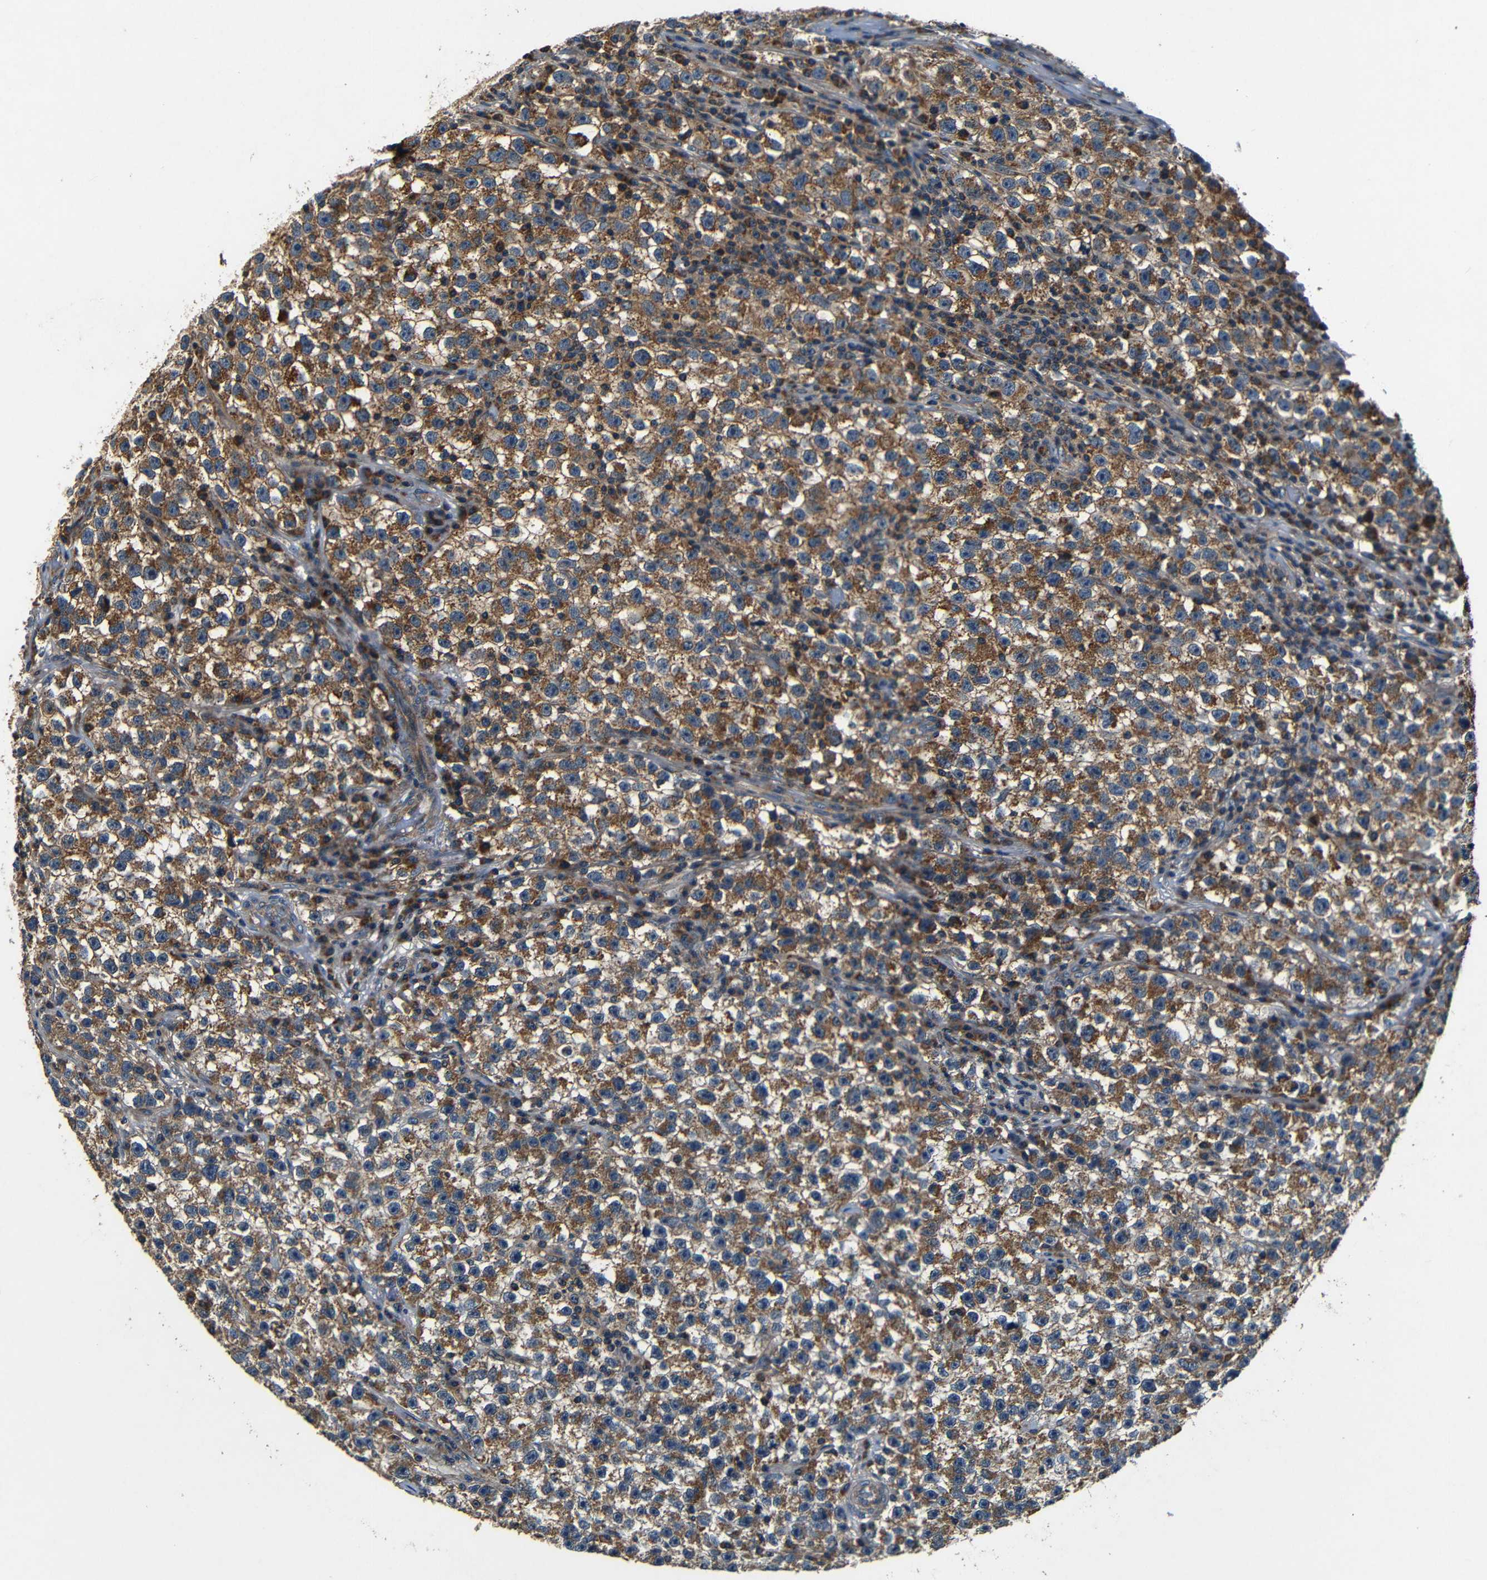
{"staining": {"intensity": "moderate", "quantity": ">75%", "location": "cytoplasmic/membranous"}, "tissue": "testis cancer", "cell_type": "Tumor cells", "image_type": "cancer", "snomed": [{"axis": "morphology", "description": "Seminoma, NOS"}, {"axis": "topography", "description": "Testis"}], "caption": "About >75% of tumor cells in human testis cancer show moderate cytoplasmic/membranous protein expression as visualized by brown immunohistochemical staining.", "gene": "MTX1", "patient": {"sex": "male", "age": 22}}